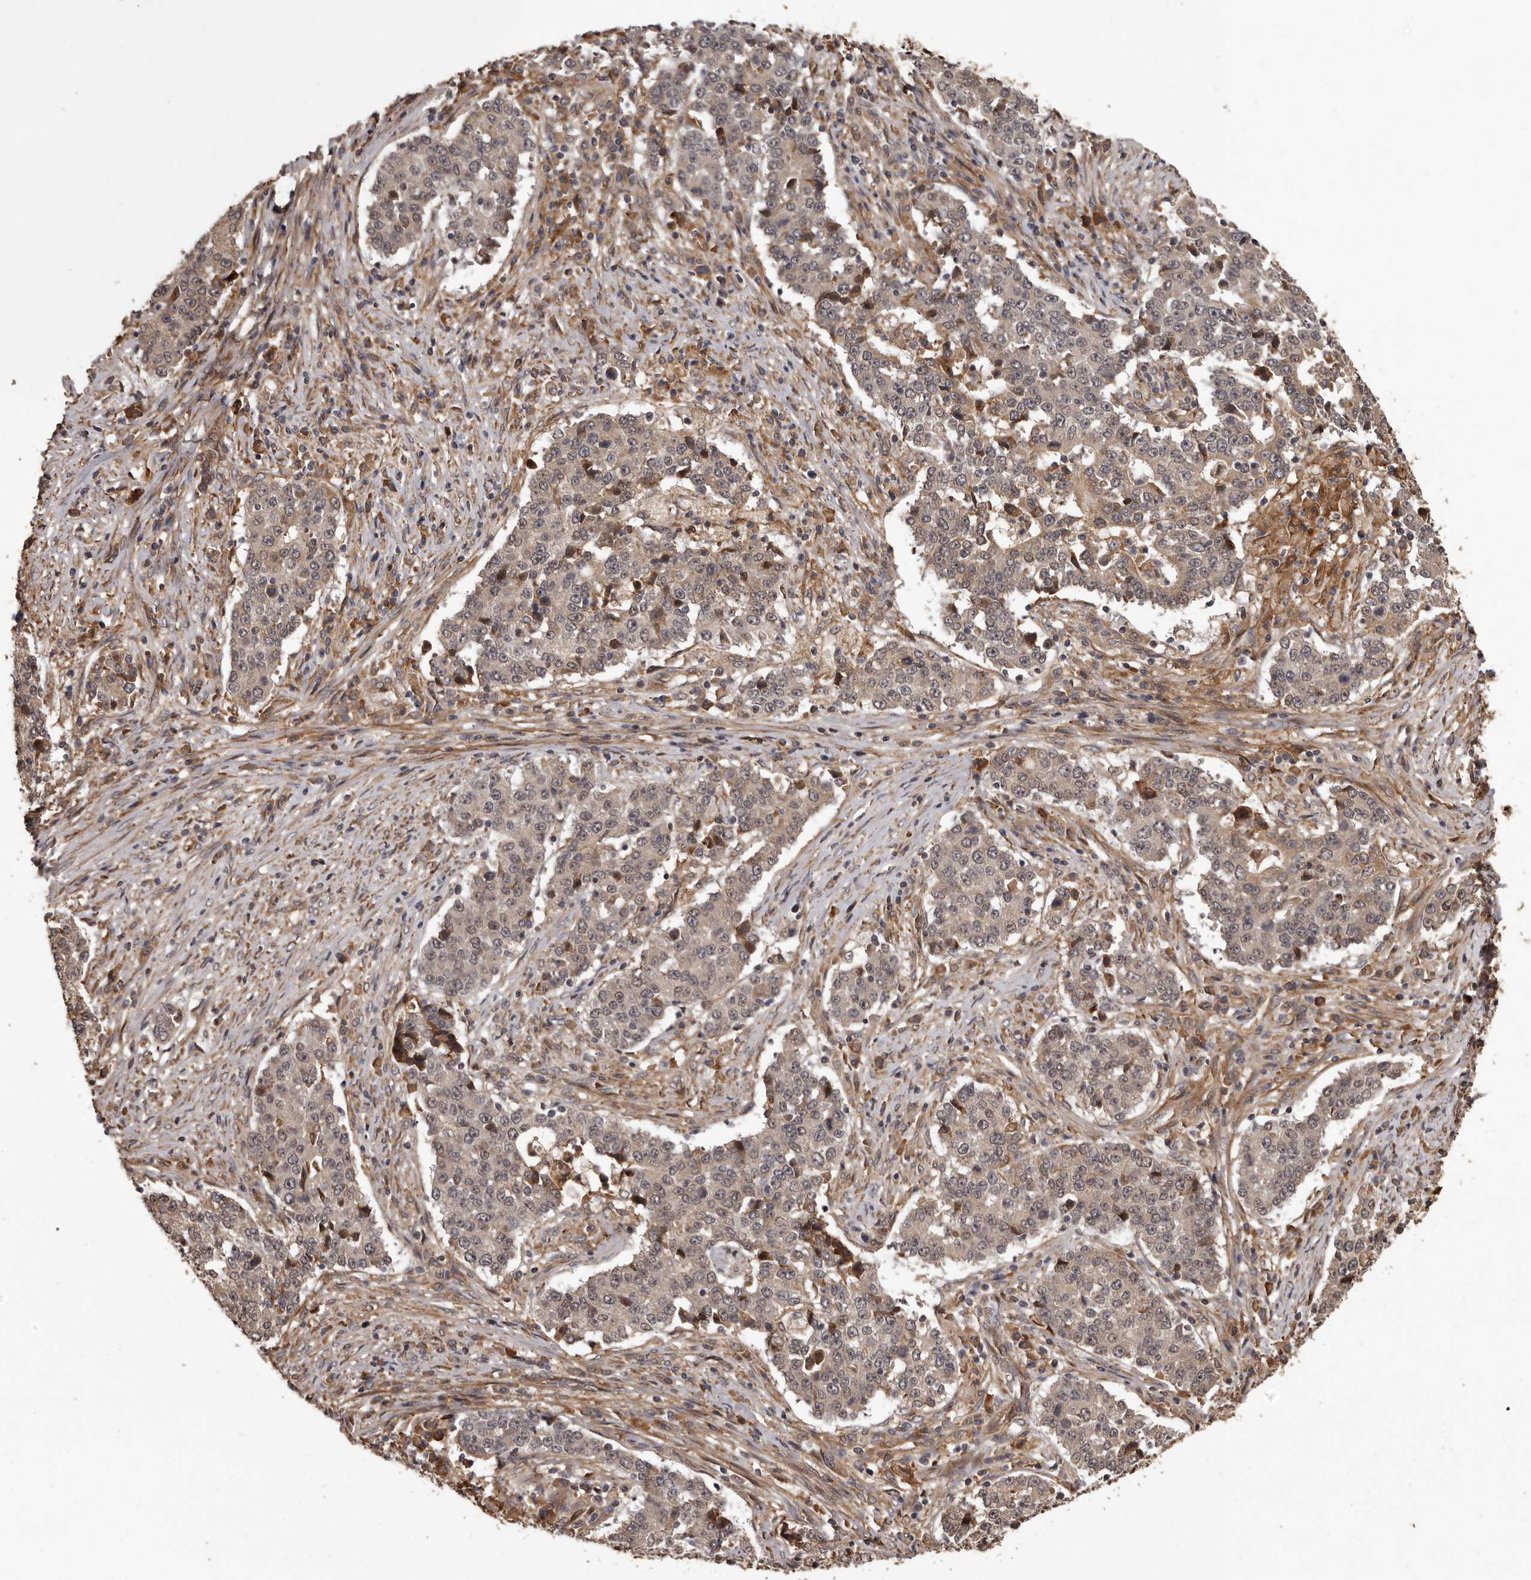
{"staining": {"intensity": "weak", "quantity": ">75%", "location": "cytoplasmic/membranous"}, "tissue": "stomach cancer", "cell_type": "Tumor cells", "image_type": "cancer", "snomed": [{"axis": "morphology", "description": "Adenocarcinoma, NOS"}, {"axis": "topography", "description": "Stomach"}], "caption": "Immunohistochemistry (IHC) histopathology image of human stomach adenocarcinoma stained for a protein (brown), which shows low levels of weak cytoplasmic/membranous expression in approximately >75% of tumor cells.", "gene": "SLITRK6", "patient": {"sex": "male", "age": 59}}